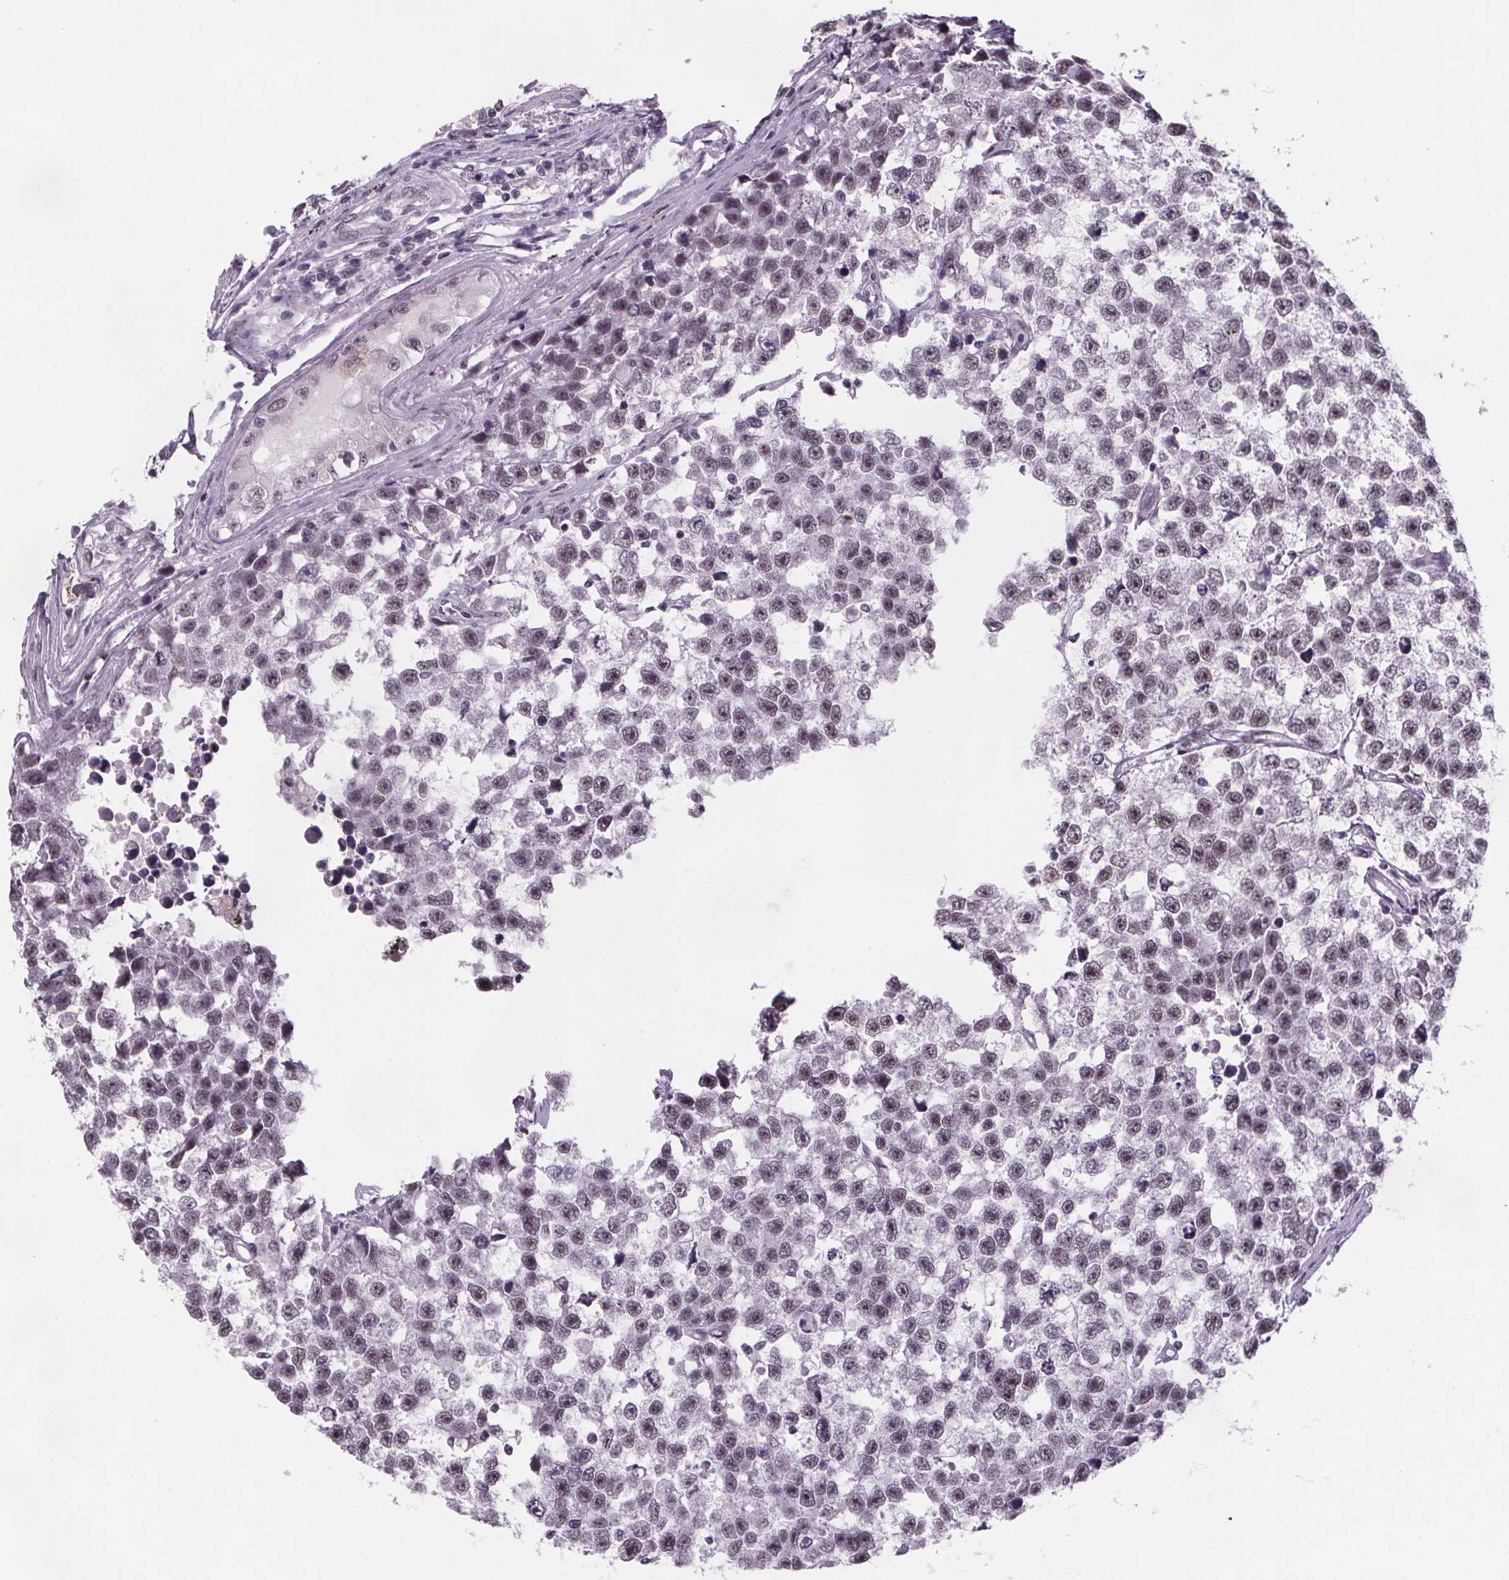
{"staining": {"intensity": "weak", "quantity": "<25%", "location": "nuclear"}, "tissue": "testis cancer", "cell_type": "Tumor cells", "image_type": "cancer", "snomed": [{"axis": "morphology", "description": "Seminoma, NOS"}, {"axis": "topography", "description": "Testis"}], "caption": "The IHC photomicrograph has no significant positivity in tumor cells of testis cancer tissue. Nuclei are stained in blue.", "gene": "ZNF572", "patient": {"sex": "male", "age": 26}}